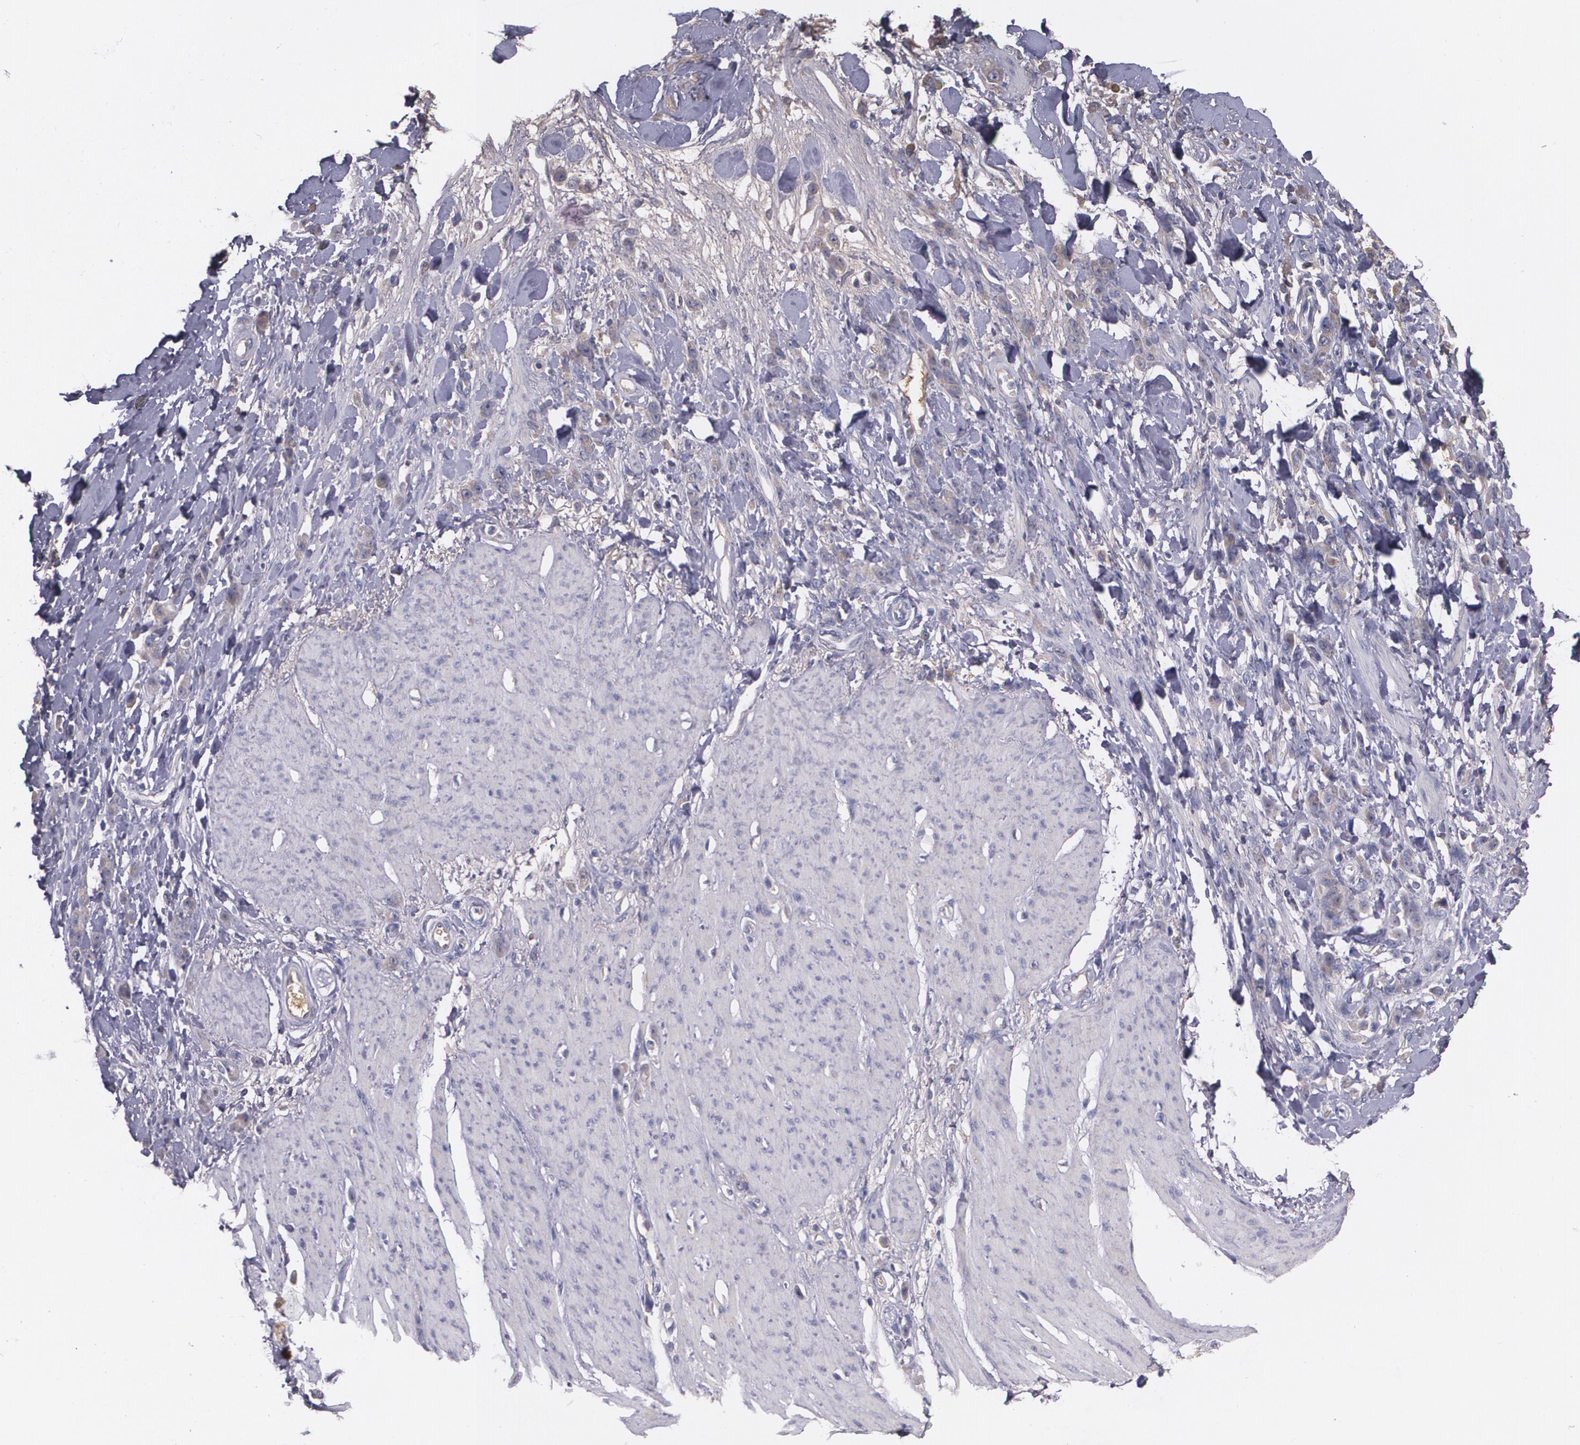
{"staining": {"intensity": "weak", "quantity": "25%-75%", "location": "cytoplasmic/membranous"}, "tissue": "stomach cancer", "cell_type": "Tumor cells", "image_type": "cancer", "snomed": [{"axis": "morphology", "description": "Normal tissue, NOS"}, {"axis": "morphology", "description": "Adenocarcinoma, NOS"}, {"axis": "topography", "description": "Stomach"}], "caption": "IHC image of human stomach cancer (adenocarcinoma) stained for a protein (brown), which reveals low levels of weak cytoplasmic/membranous staining in approximately 25%-75% of tumor cells.", "gene": "AMBP", "patient": {"sex": "male", "age": 82}}